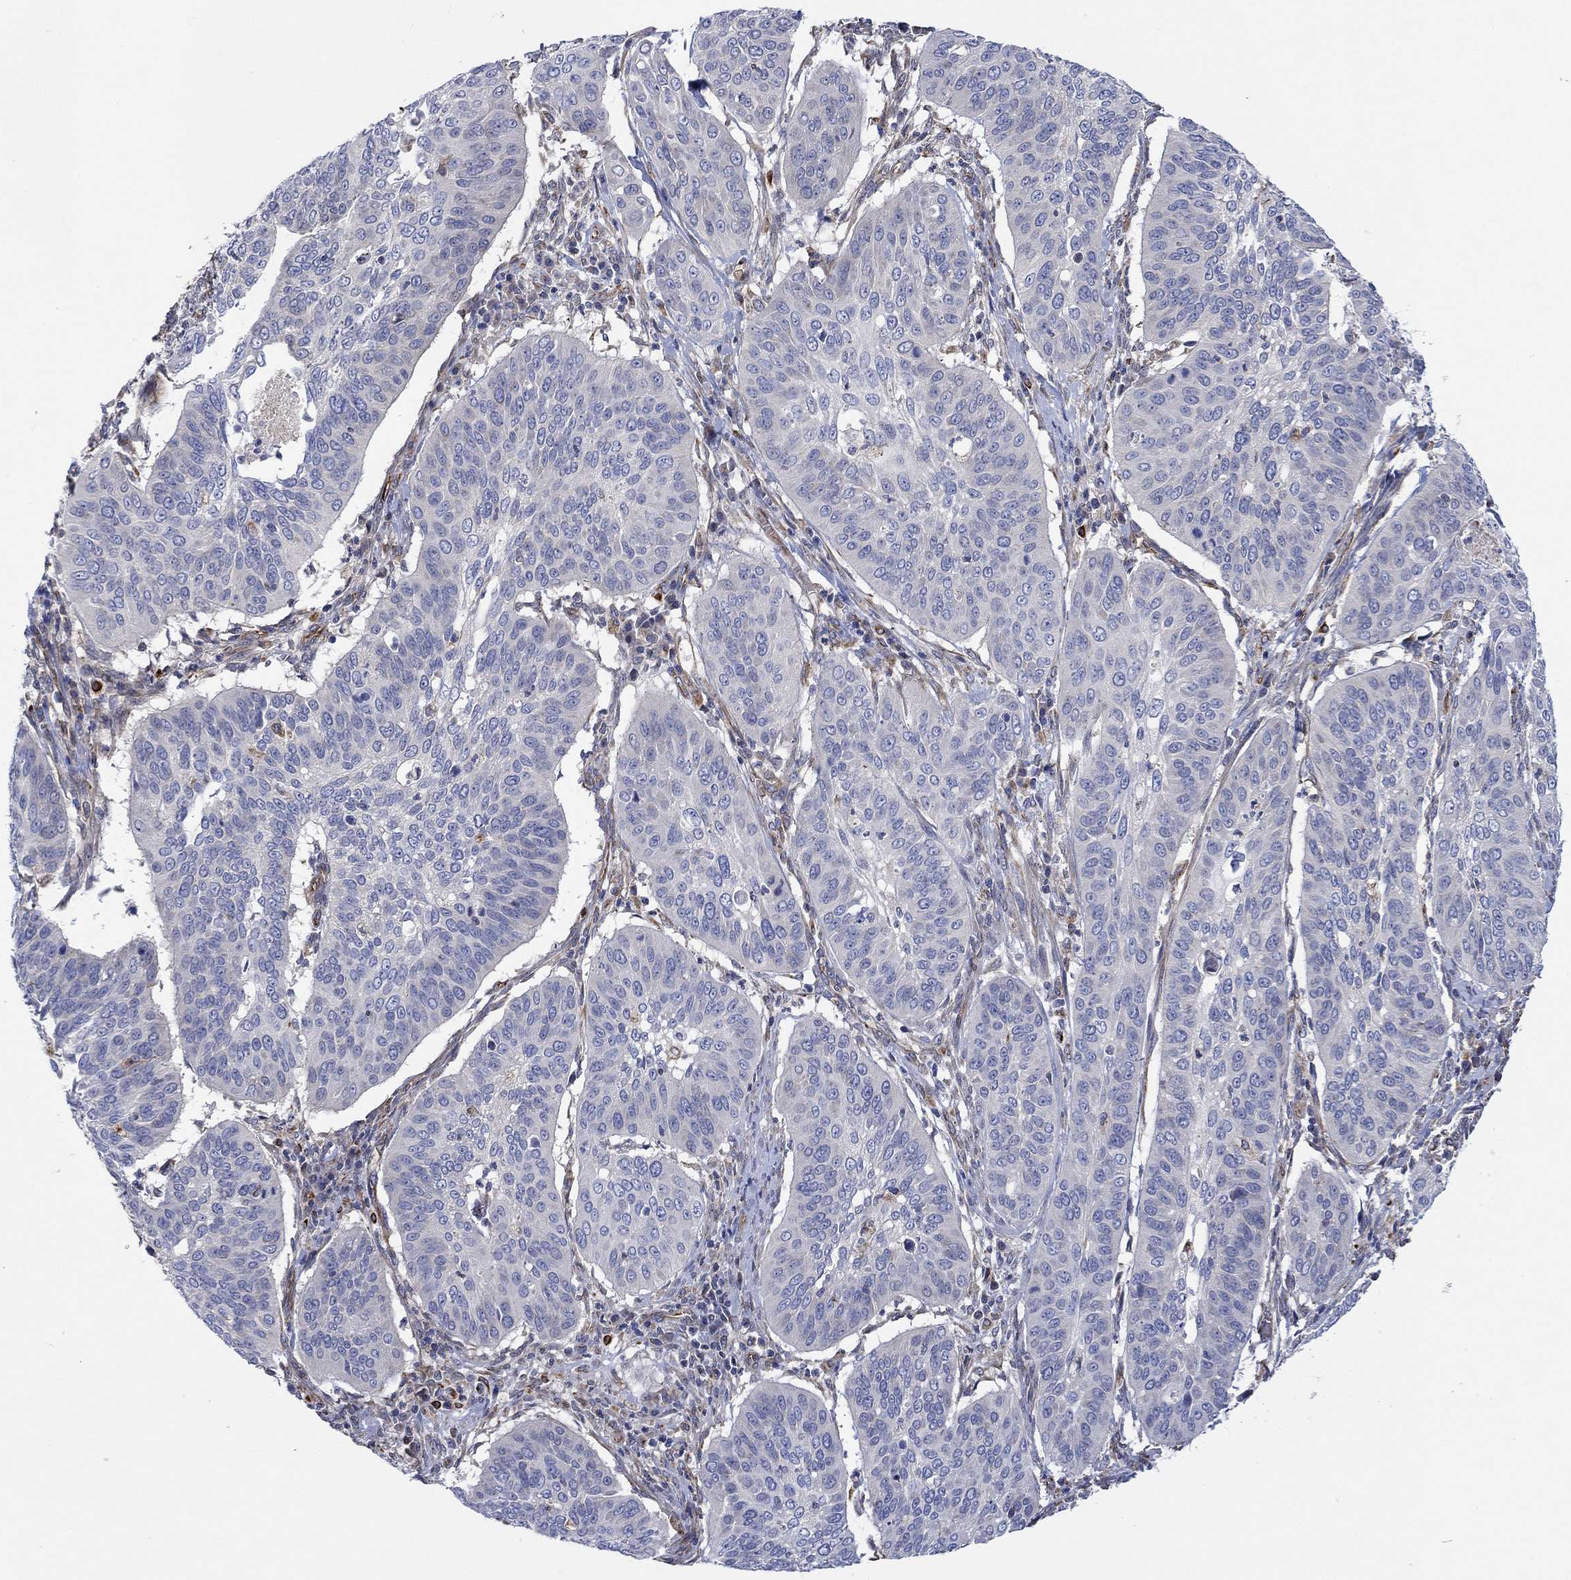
{"staining": {"intensity": "negative", "quantity": "none", "location": "none"}, "tissue": "cervical cancer", "cell_type": "Tumor cells", "image_type": "cancer", "snomed": [{"axis": "morphology", "description": "Normal tissue, NOS"}, {"axis": "morphology", "description": "Squamous cell carcinoma, NOS"}, {"axis": "topography", "description": "Cervix"}], "caption": "A high-resolution image shows IHC staining of cervical squamous cell carcinoma, which demonstrates no significant expression in tumor cells. (Immunohistochemistry (ihc), brightfield microscopy, high magnification).", "gene": "CAMK1D", "patient": {"sex": "female", "age": 39}}